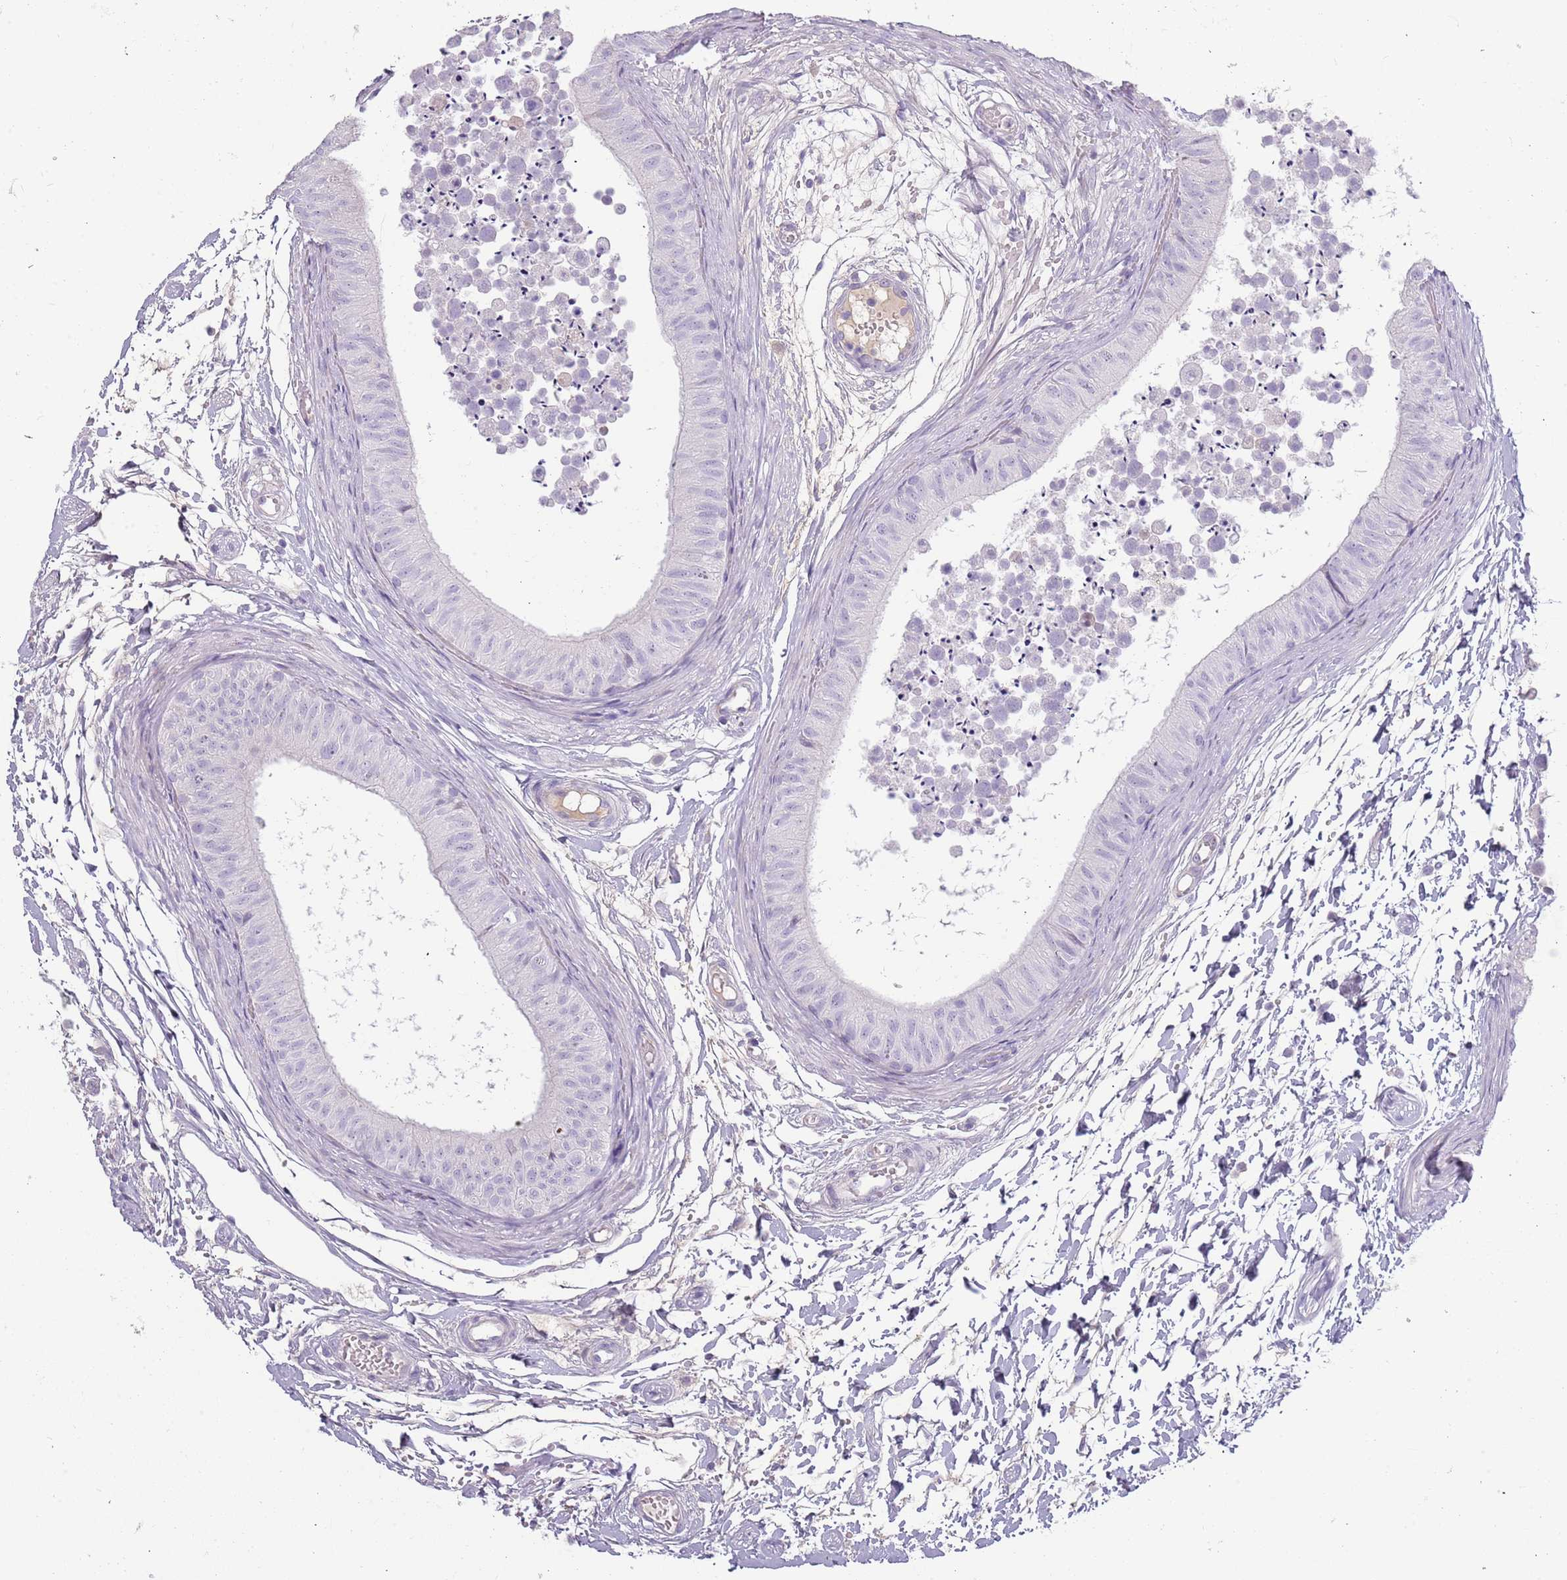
{"staining": {"intensity": "negative", "quantity": "none", "location": "none"}, "tissue": "epididymis", "cell_type": "Glandular cells", "image_type": "normal", "snomed": [{"axis": "morphology", "description": "Normal tissue, NOS"}, {"axis": "topography", "description": "Epididymis"}], "caption": "This is a histopathology image of immunohistochemistry (IHC) staining of unremarkable epididymis, which shows no positivity in glandular cells.", "gene": "TNFRSF6B", "patient": {"sex": "male", "age": 15}}